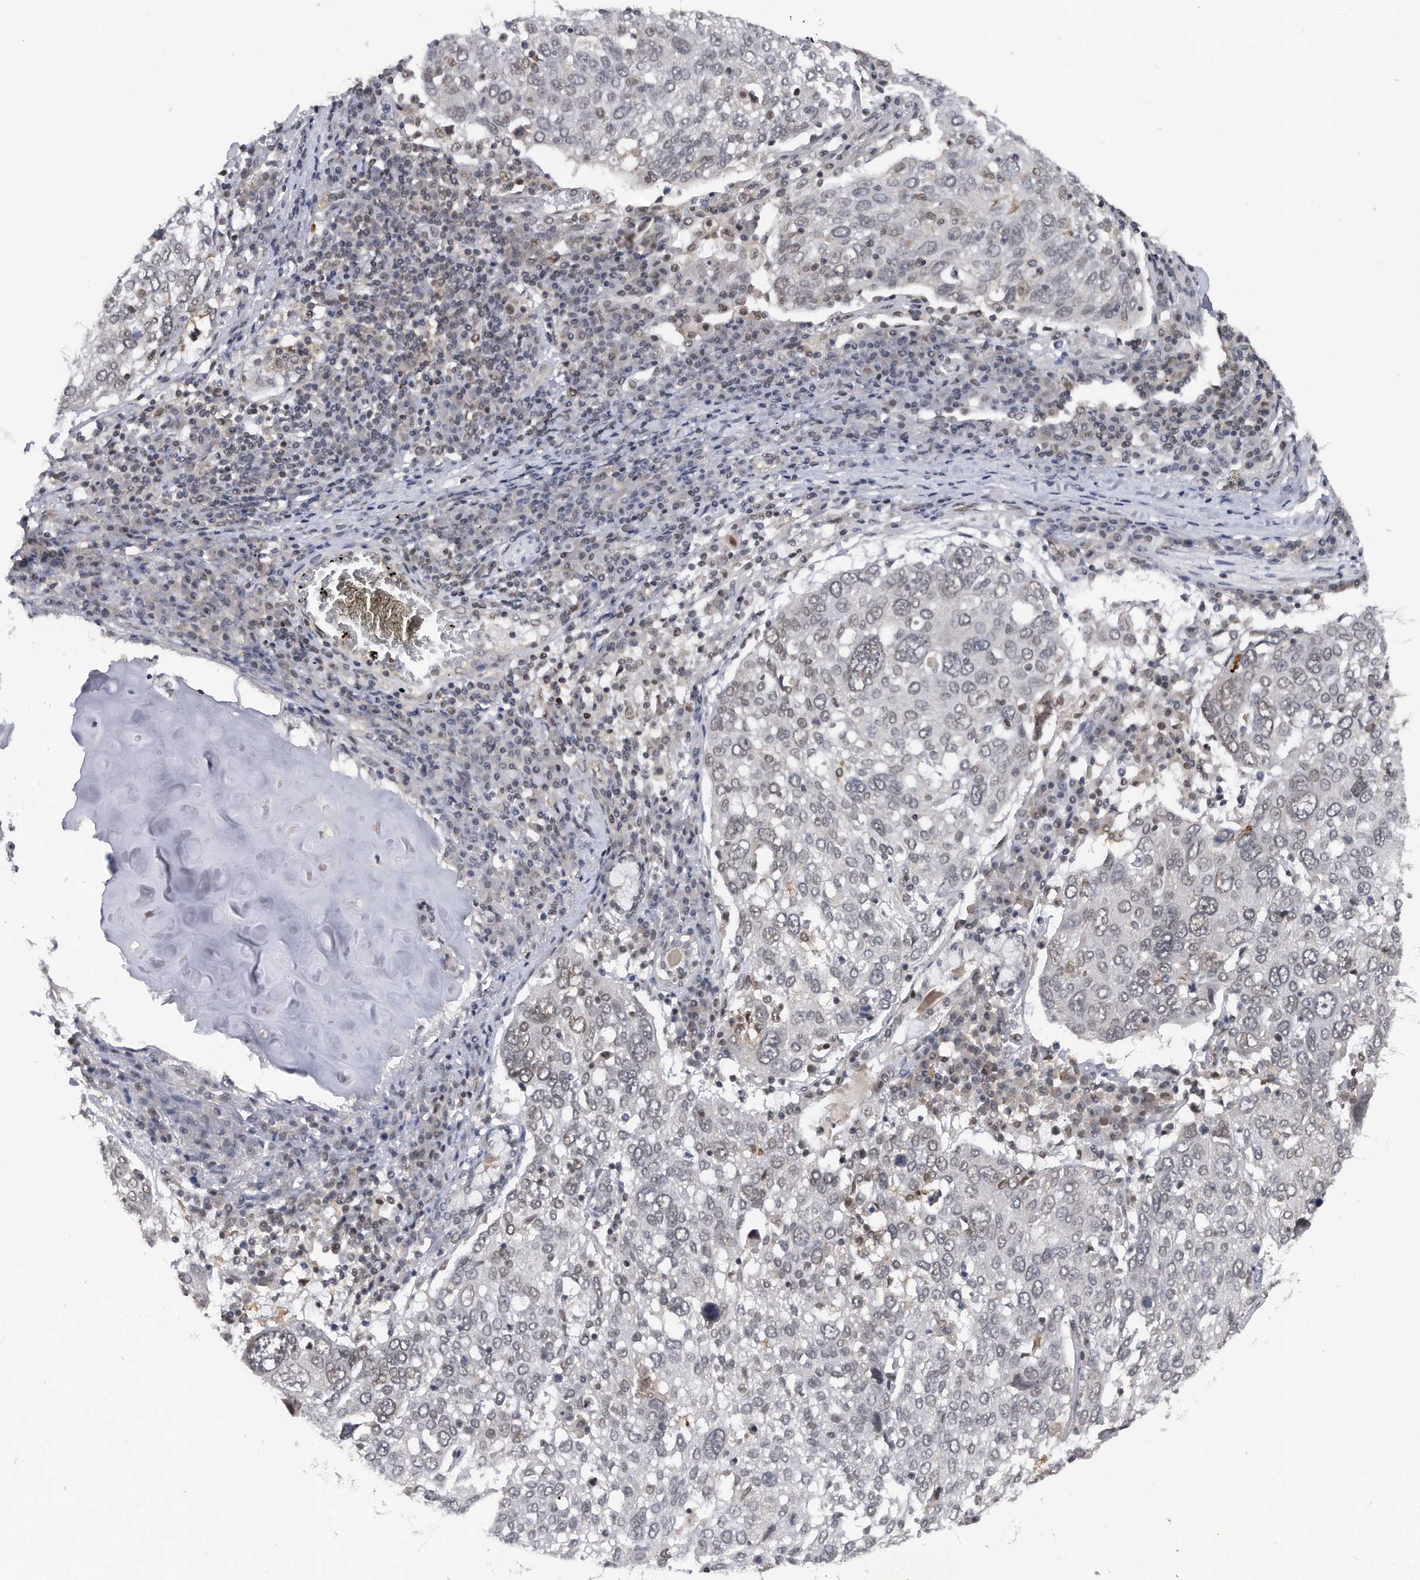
{"staining": {"intensity": "weak", "quantity": "<25%", "location": "nuclear"}, "tissue": "lung cancer", "cell_type": "Tumor cells", "image_type": "cancer", "snomed": [{"axis": "morphology", "description": "Squamous cell carcinoma, NOS"}, {"axis": "topography", "description": "Lung"}], "caption": "An immunohistochemistry (IHC) micrograph of squamous cell carcinoma (lung) is shown. There is no staining in tumor cells of squamous cell carcinoma (lung).", "gene": "VIRMA", "patient": {"sex": "male", "age": 65}}